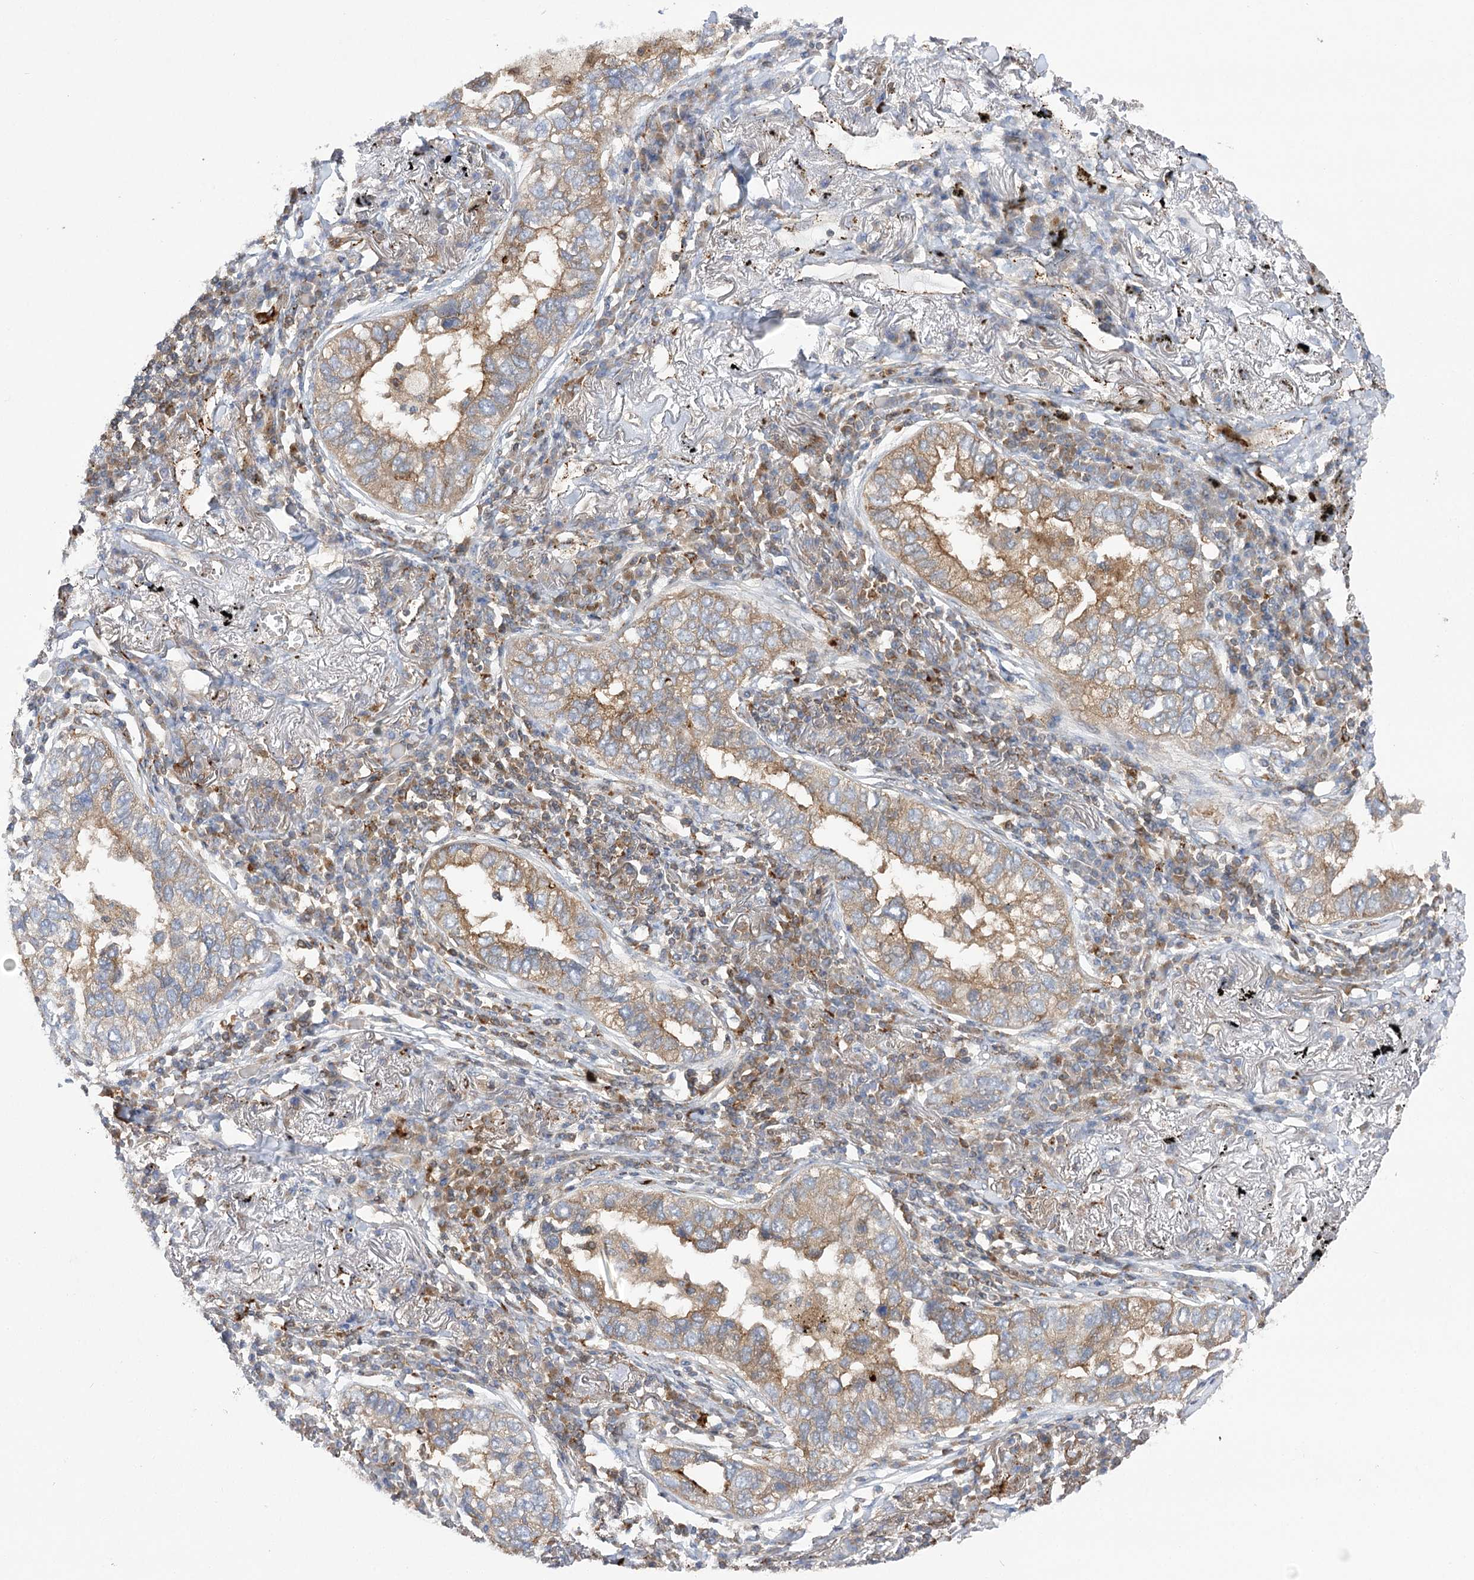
{"staining": {"intensity": "moderate", "quantity": "25%-75%", "location": "cytoplasmic/membranous"}, "tissue": "lung cancer", "cell_type": "Tumor cells", "image_type": "cancer", "snomed": [{"axis": "morphology", "description": "Adenocarcinoma, NOS"}, {"axis": "topography", "description": "Lung"}], "caption": "Lung cancer (adenocarcinoma) stained with IHC reveals moderate cytoplasmic/membranous staining in about 25%-75% of tumor cells. The protein is stained brown, and the nuclei are stained in blue (DAB IHC with brightfield microscopy, high magnification).", "gene": "VPS37B", "patient": {"sex": "male", "age": 65}}